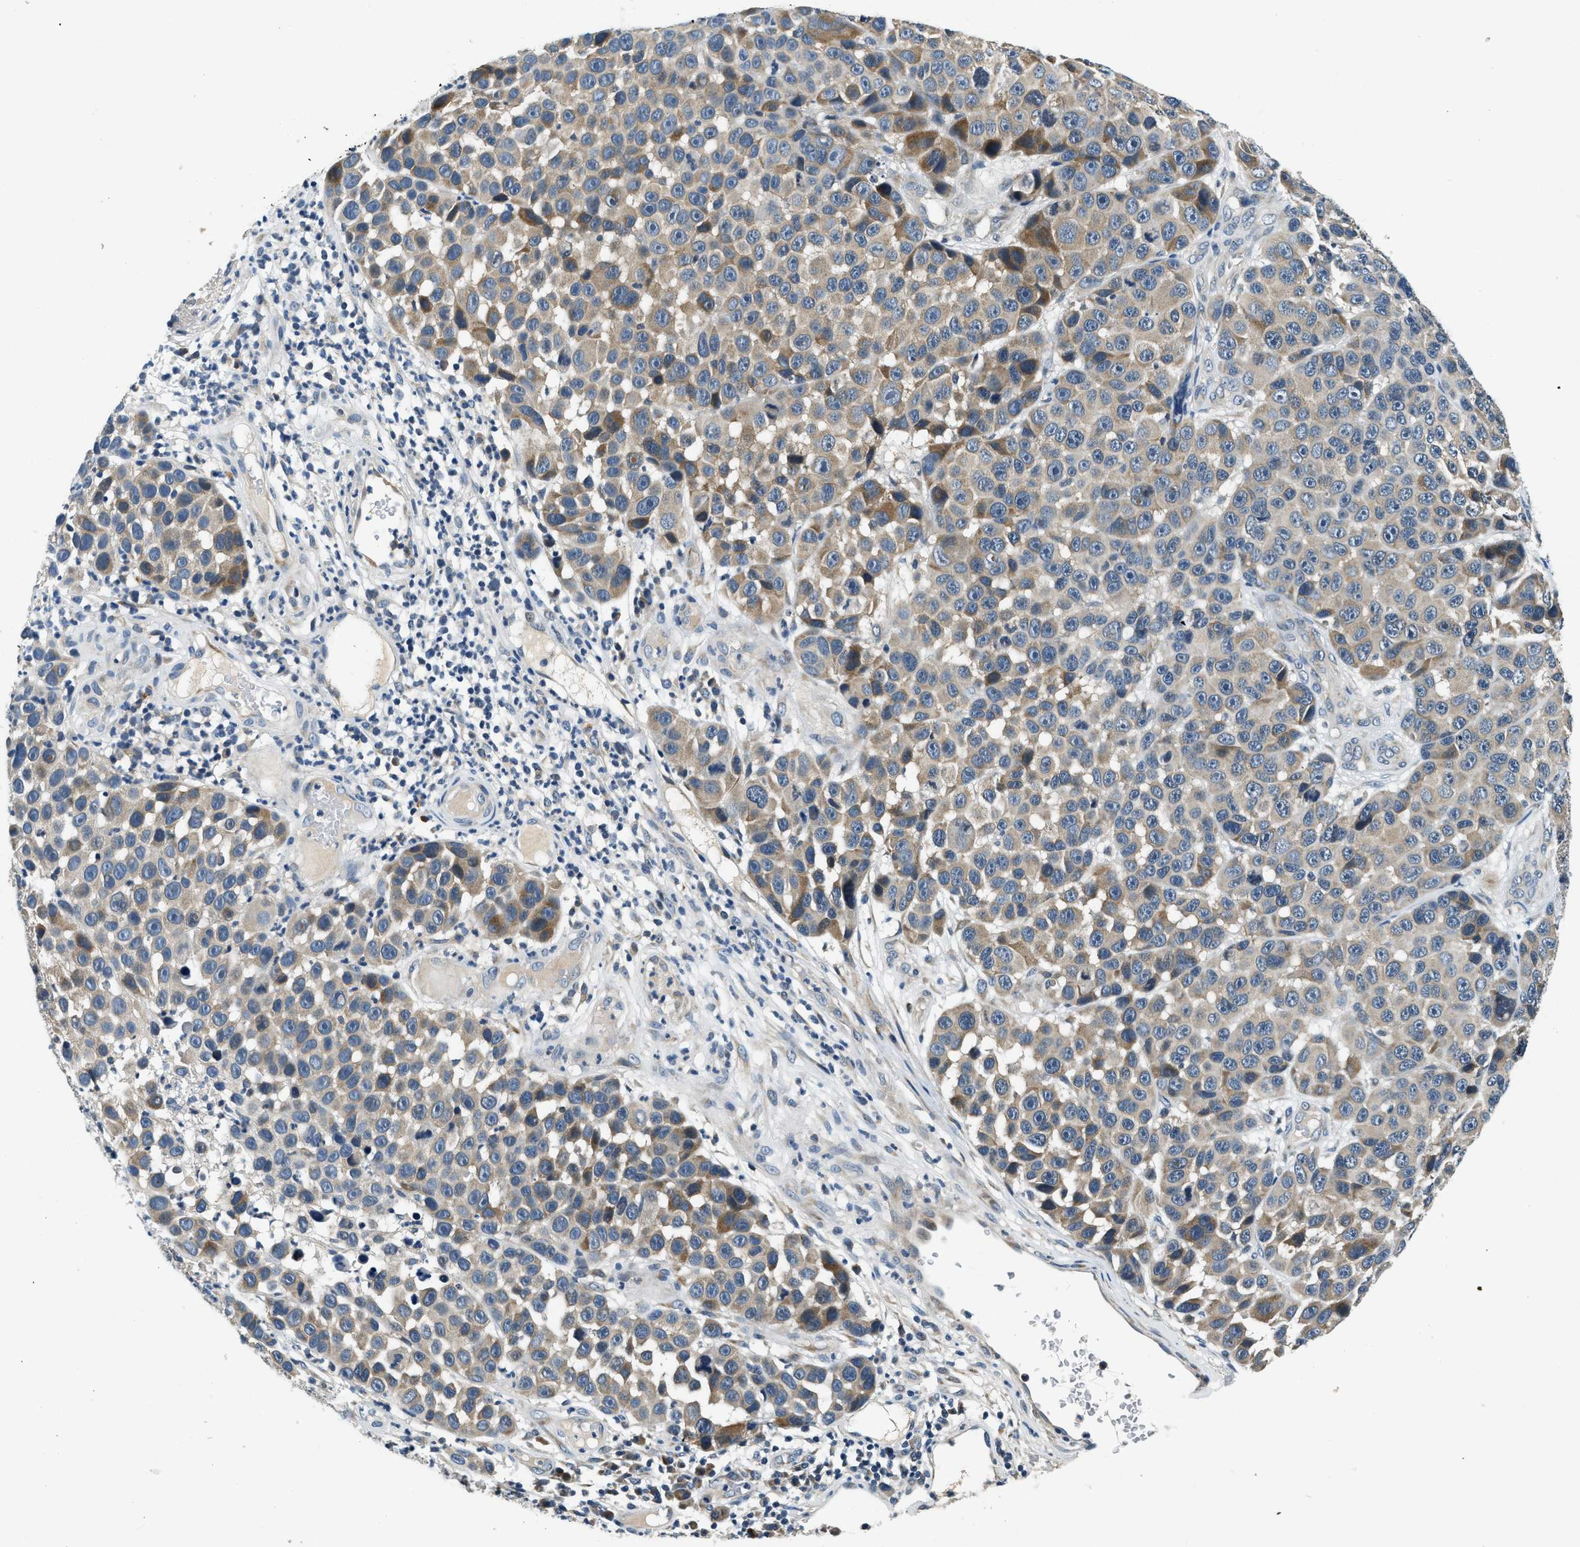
{"staining": {"intensity": "weak", "quantity": ">75%", "location": "cytoplasmic/membranous"}, "tissue": "melanoma", "cell_type": "Tumor cells", "image_type": "cancer", "snomed": [{"axis": "morphology", "description": "Malignant melanoma, NOS"}, {"axis": "topography", "description": "Skin"}], "caption": "Immunohistochemical staining of malignant melanoma exhibits low levels of weak cytoplasmic/membranous expression in about >75% of tumor cells.", "gene": "YAE1", "patient": {"sex": "male", "age": 53}}